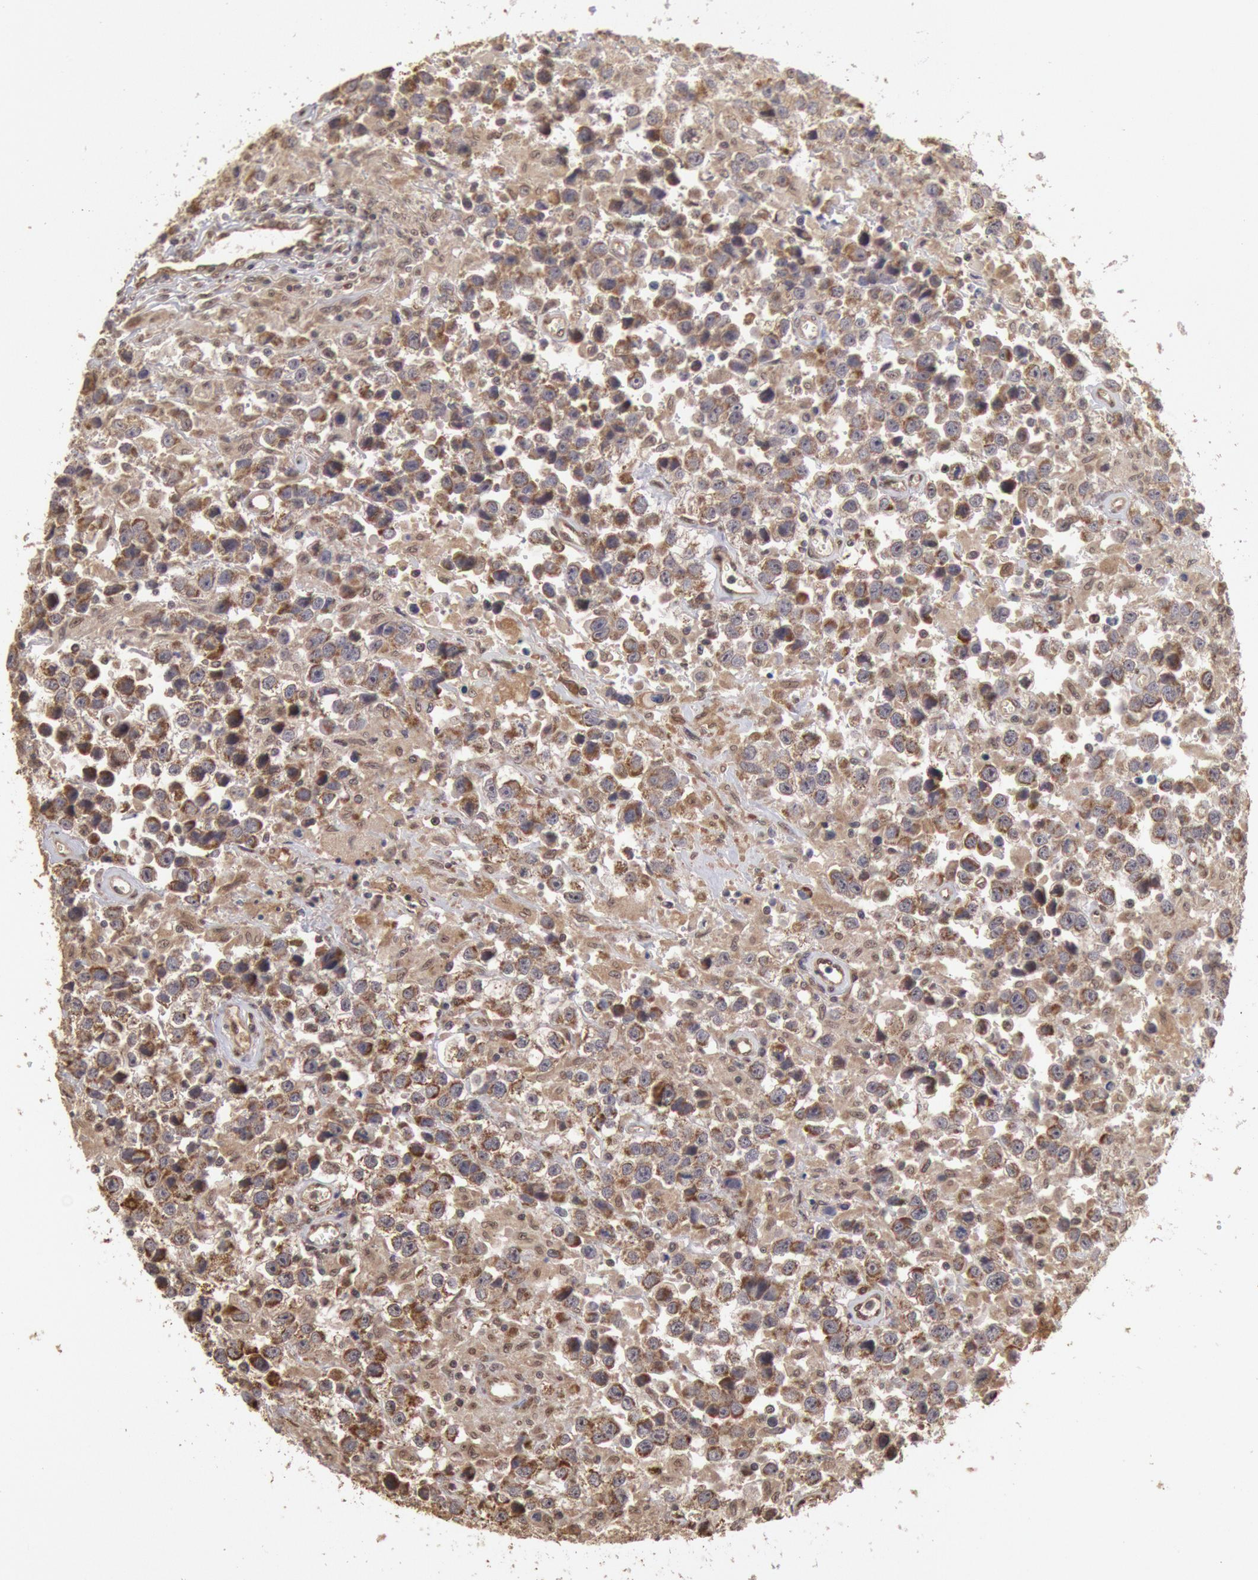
{"staining": {"intensity": "moderate", "quantity": ">75%", "location": "cytoplasmic/membranous"}, "tissue": "testis cancer", "cell_type": "Tumor cells", "image_type": "cancer", "snomed": [{"axis": "morphology", "description": "Seminoma, NOS"}, {"axis": "topography", "description": "Testis"}], "caption": "Testis cancer stained with a protein marker shows moderate staining in tumor cells.", "gene": "STX17", "patient": {"sex": "male", "age": 43}}